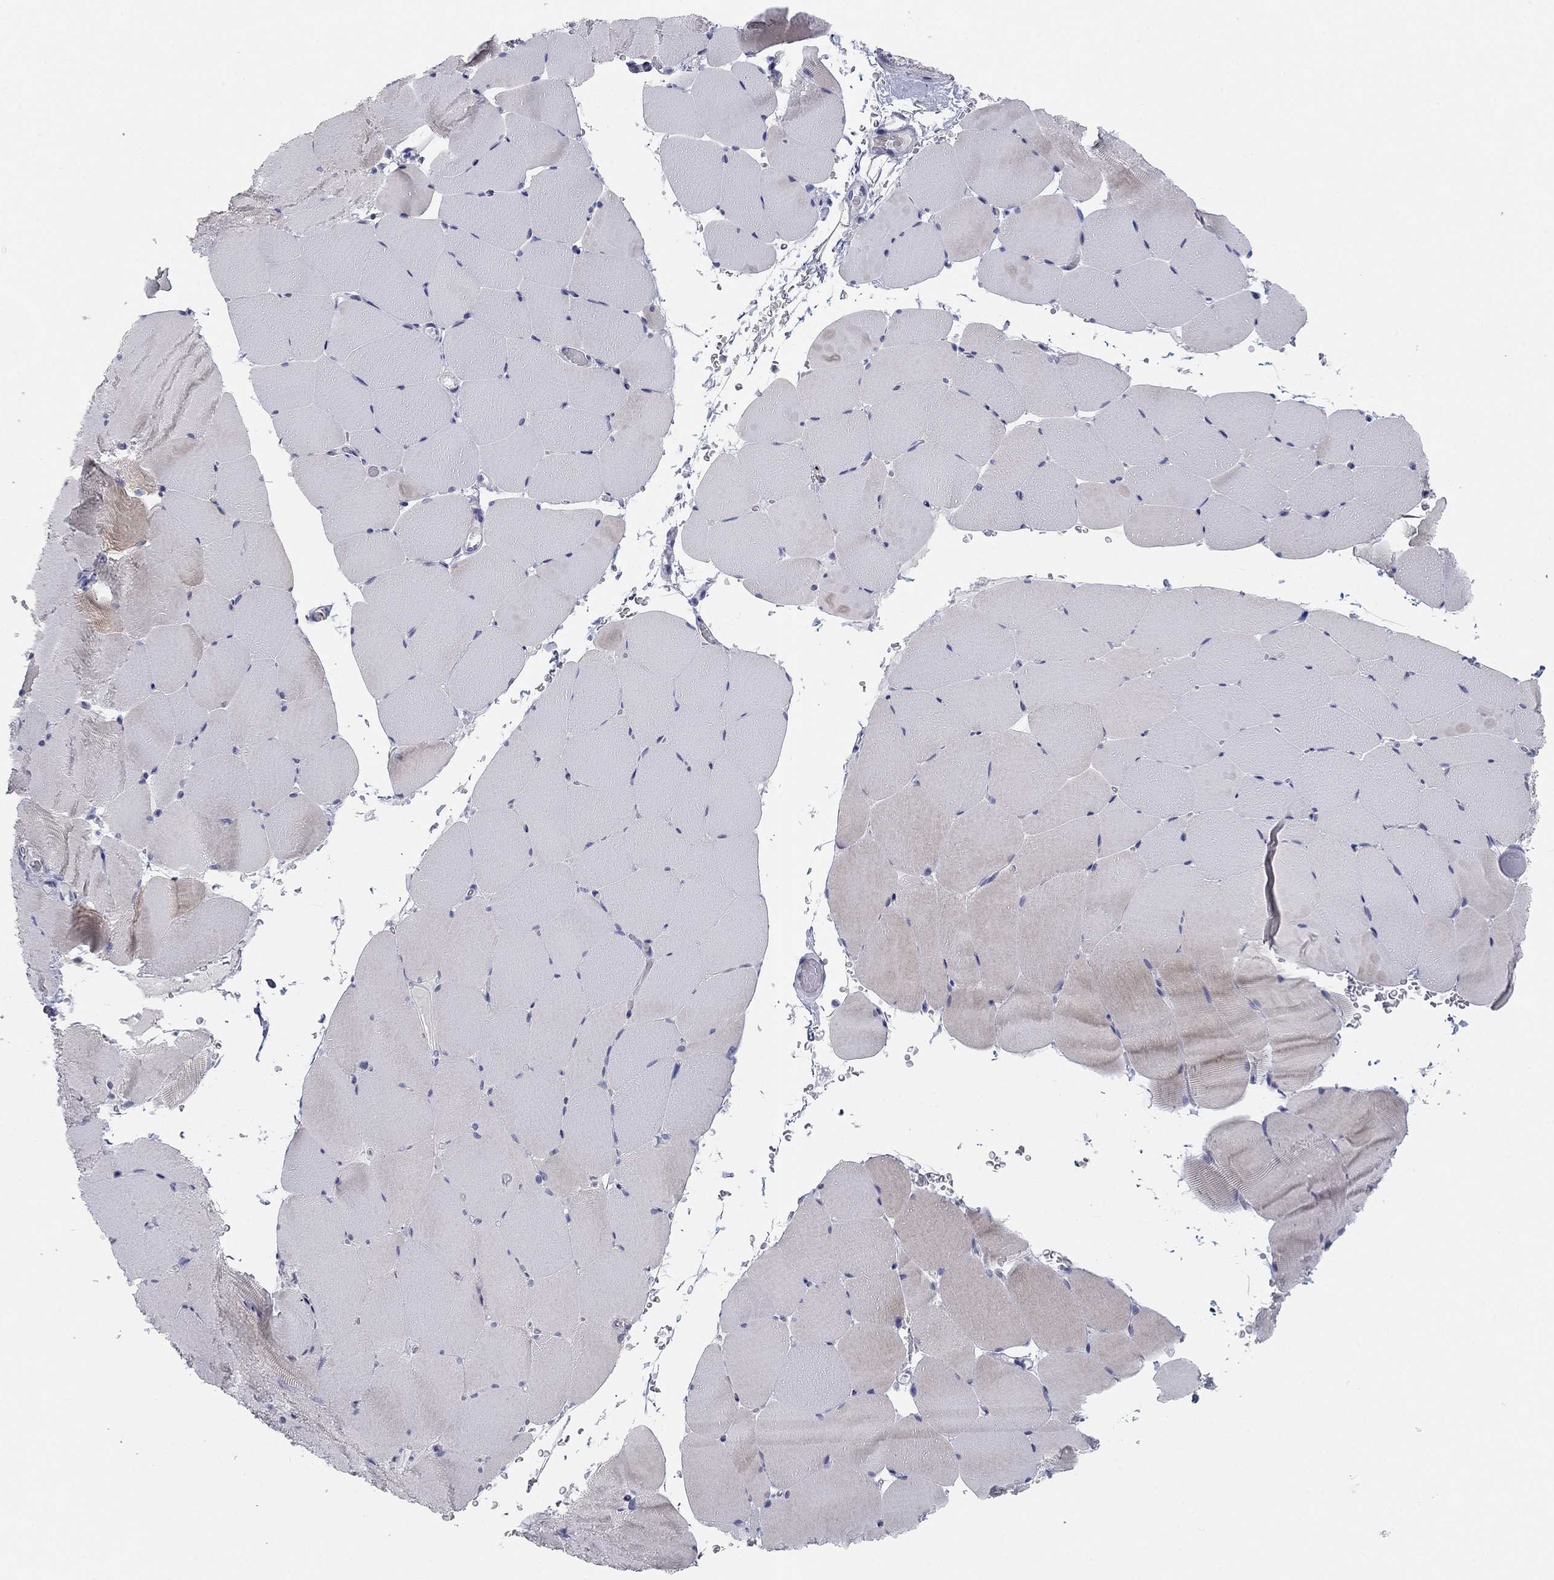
{"staining": {"intensity": "negative", "quantity": "none", "location": "none"}, "tissue": "skeletal muscle", "cell_type": "Myocytes", "image_type": "normal", "snomed": [{"axis": "morphology", "description": "Normal tissue, NOS"}, {"axis": "topography", "description": "Skeletal muscle"}], "caption": "An immunohistochemistry histopathology image of unremarkable skeletal muscle is shown. There is no staining in myocytes of skeletal muscle.", "gene": "CALB1", "patient": {"sex": "female", "age": 37}}